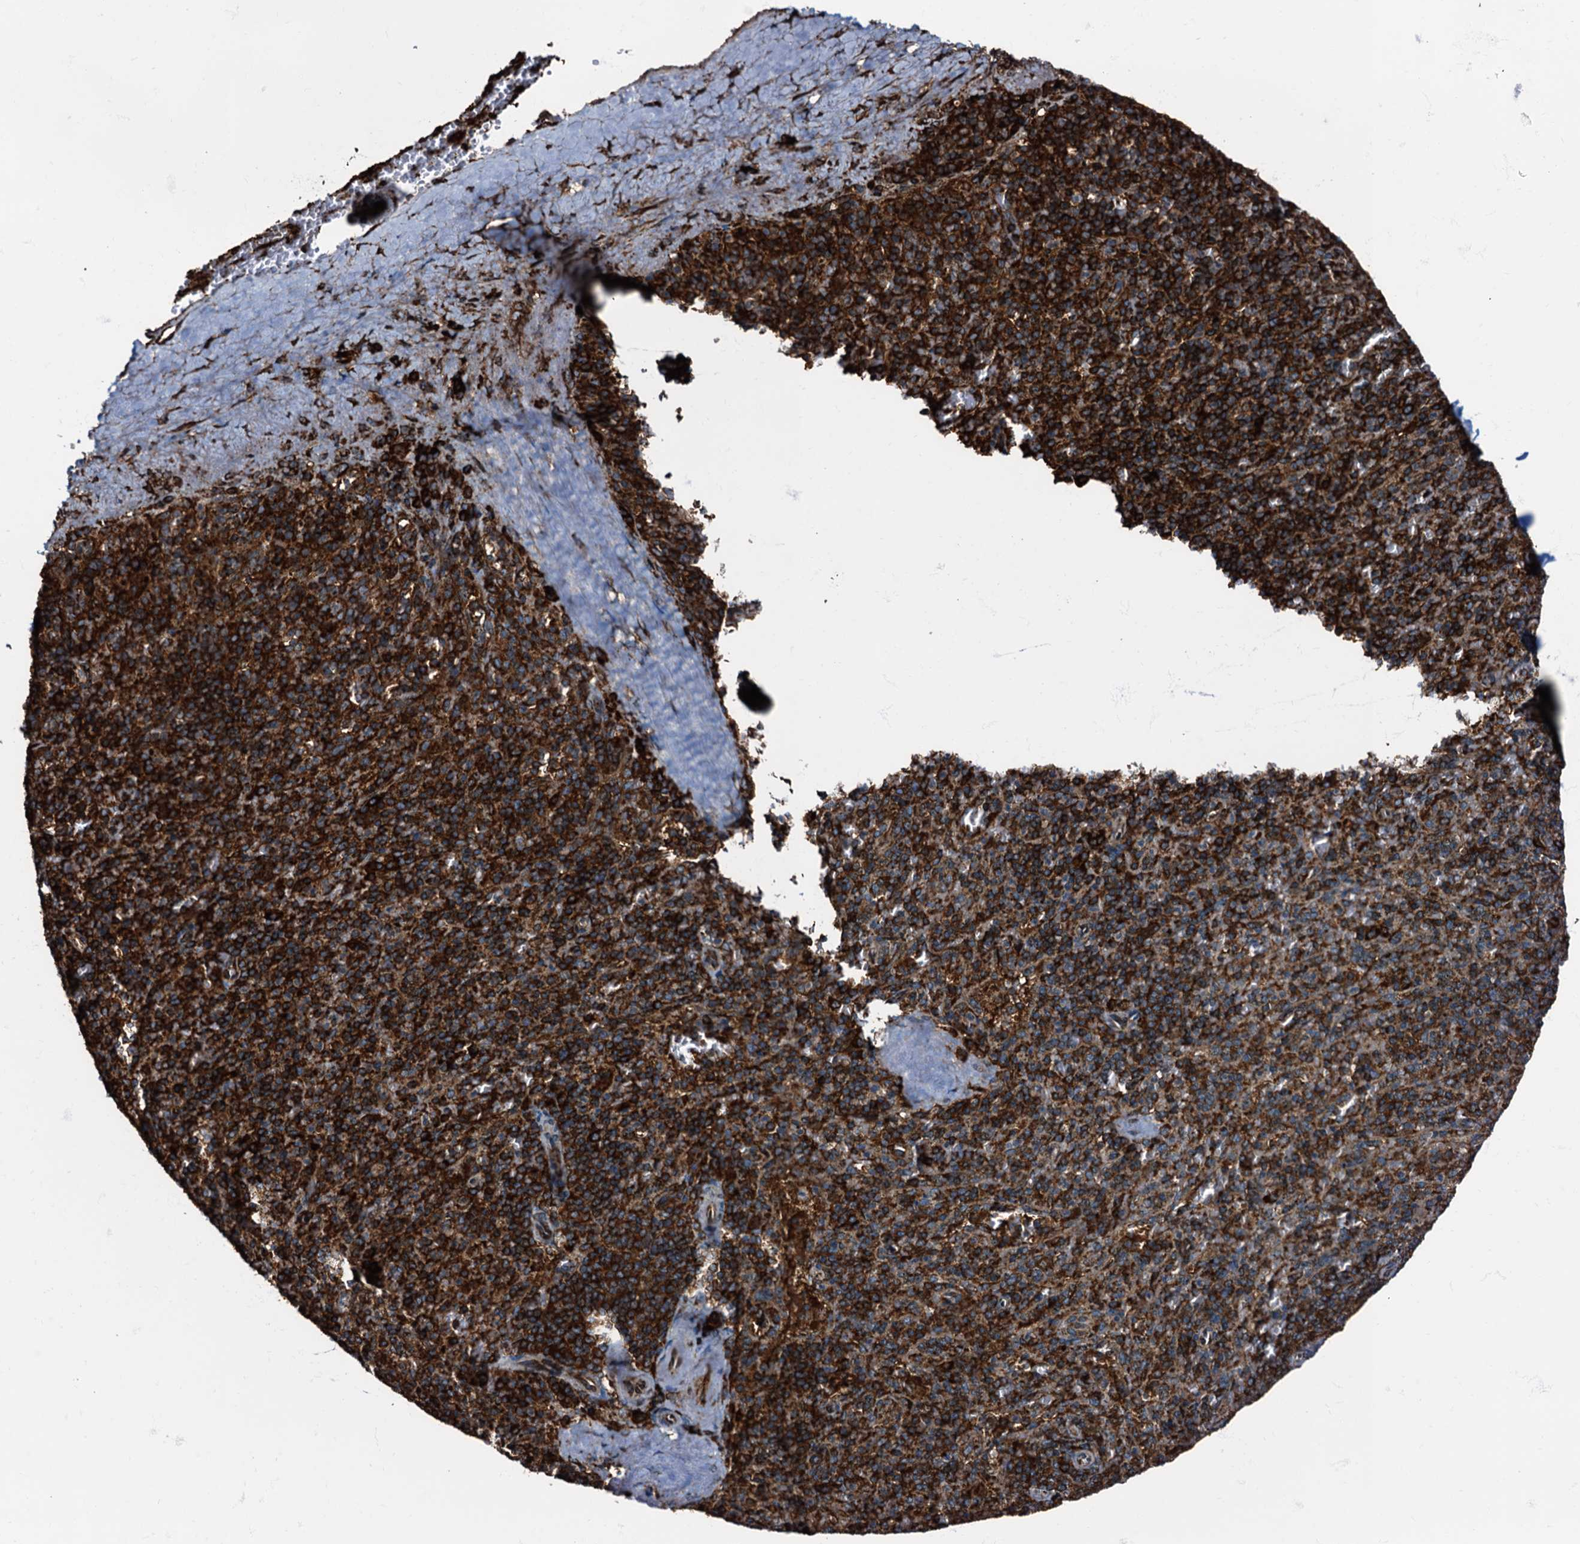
{"staining": {"intensity": "strong", "quantity": ">75%", "location": "cytoplasmic/membranous"}, "tissue": "spleen", "cell_type": "Cells in red pulp", "image_type": "normal", "snomed": [{"axis": "morphology", "description": "Normal tissue, NOS"}, {"axis": "topography", "description": "Spleen"}], "caption": "This micrograph exhibits immunohistochemistry staining of normal spleen, with high strong cytoplasmic/membranous expression in approximately >75% of cells in red pulp.", "gene": "ATP2C1", "patient": {"sex": "male", "age": 82}}